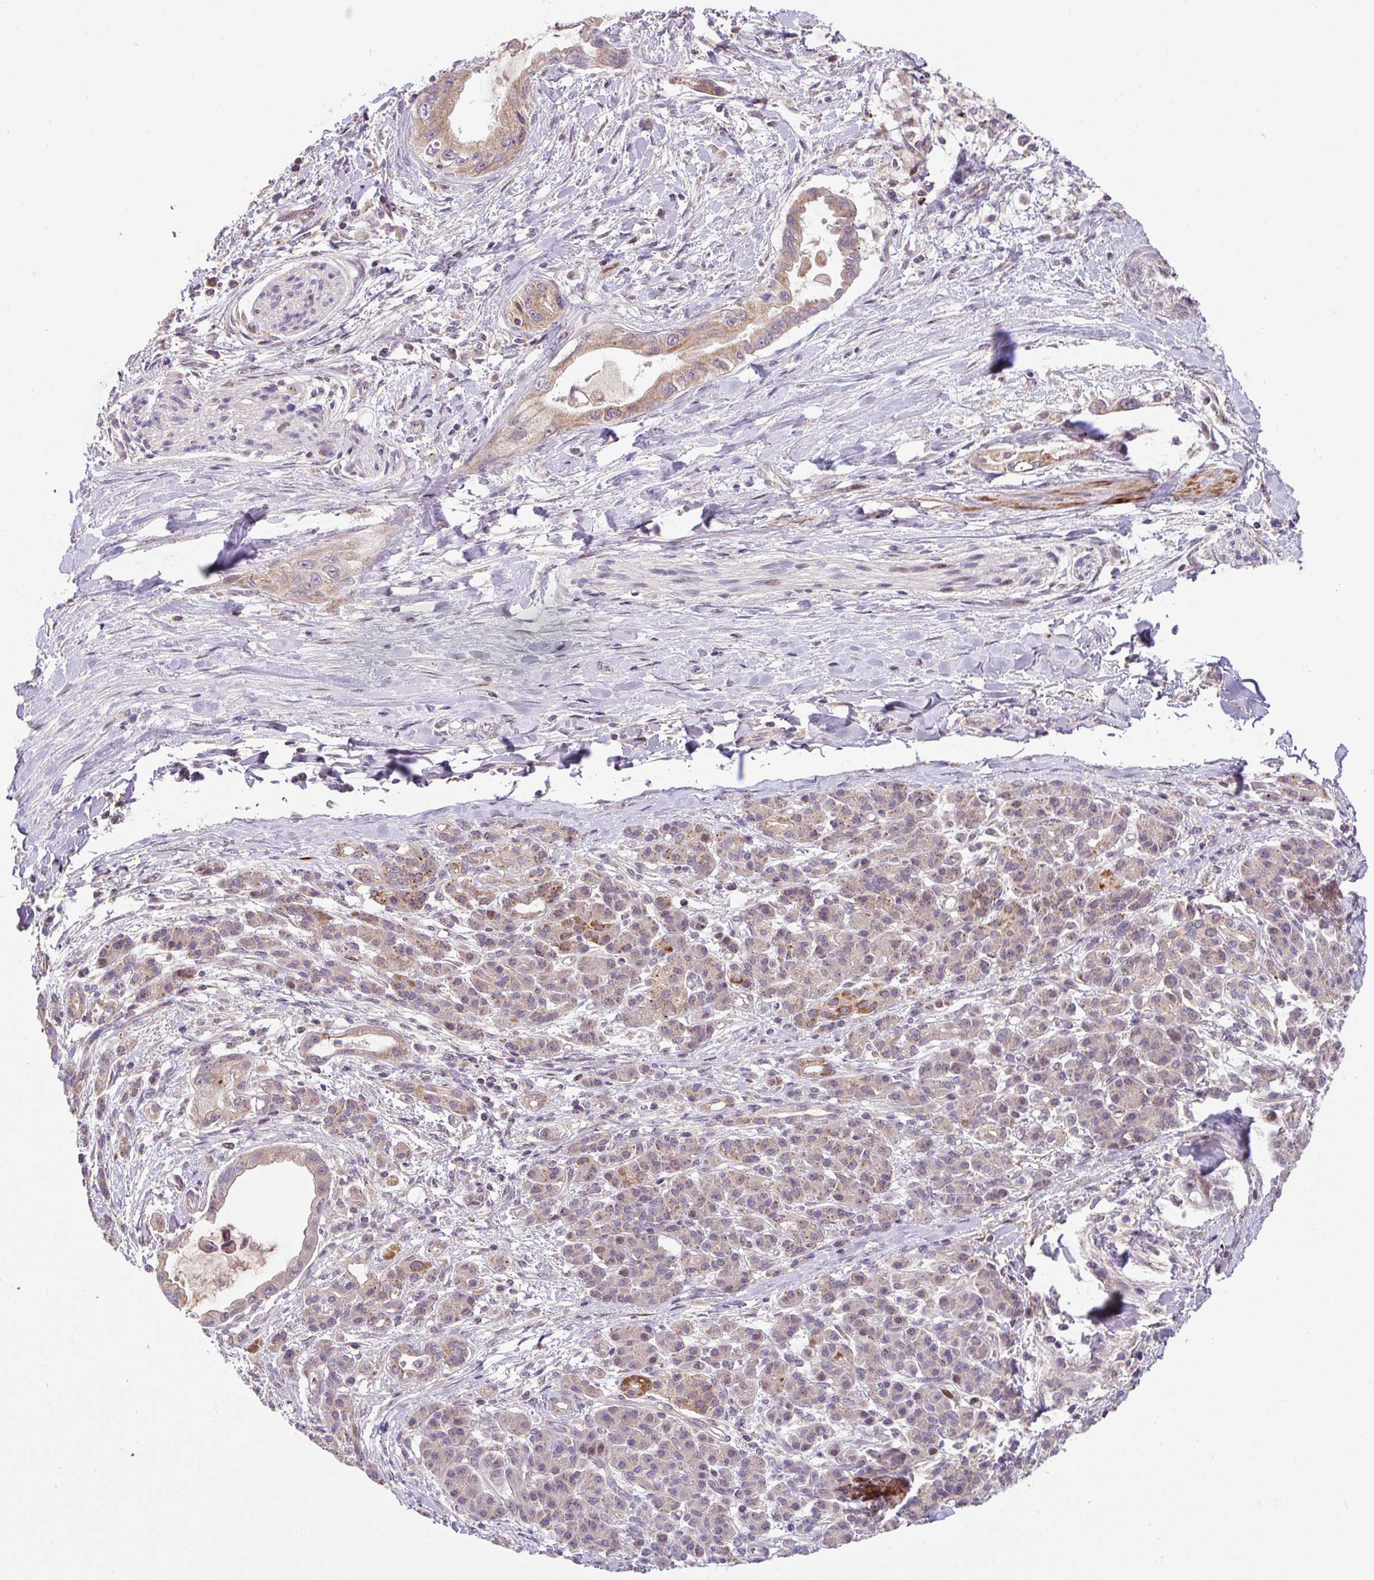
{"staining": {"intensity": "moderate", "quantity": "<25%", "location": "cytoplasmic/membranous"}, "tissue": "pancreatic cancer", "cell_type": "Tumor cells", "image_type": "cancer", "snomed": [{"axis": "morphology", "description": "Adenocarcinoma, NOS"}, {"axis": "topography", "description": "Pancreas"}], "caption": "About <25% of tumor cells in human adenocarcinoma (pancreatic) display moderate cytoplasmic/membranous protein positivity as visualized by brown immunohistochemical staining.", "gene": "SARS2", "patient": {"sex": "male", "age": 48}}